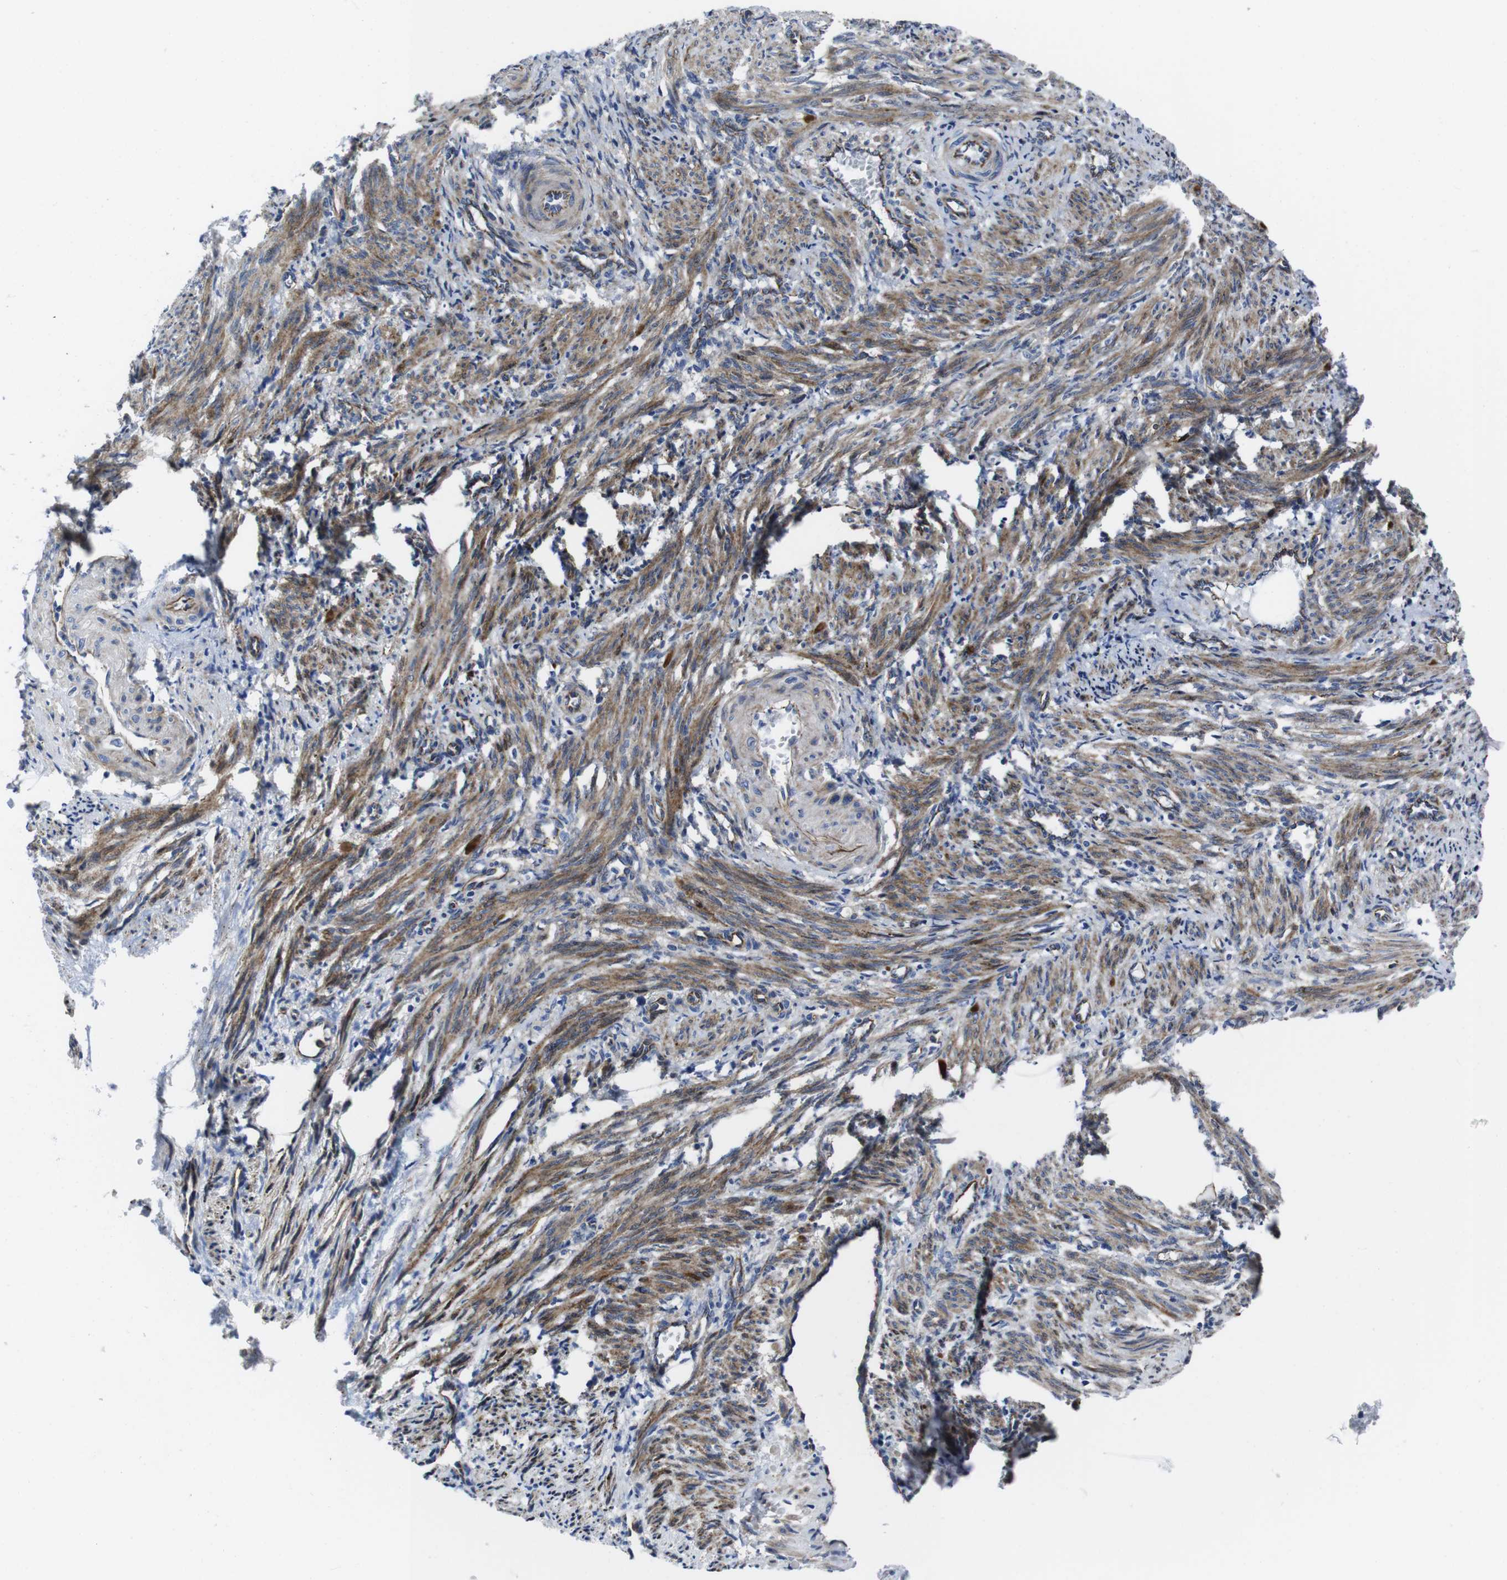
{"staining": {"intensity": "moderate", "quantity": ">75%", "location": "cytoplasmic/membranous"}, "tissue": "smooth muscle", "cell_type": "Smooth muscle cells", "image_type": "normal", "snomed": [{"axis": "morphology", "description": "Normal tissue, NOS"}, {"axis": "topography", "description": "Endometrium"}], "caption": "Smooth muscle stained with immunohistochemistry exhibits moderate cytoplasmic/membranous positivity in about >75% of smooth muscle cells. (DAB (3,3'-diaminobenzidine) = brown stain, brightfield microscopy at high magnification).", "gene": "NUMB", "patient": {"sex": "female", "age": 33}}